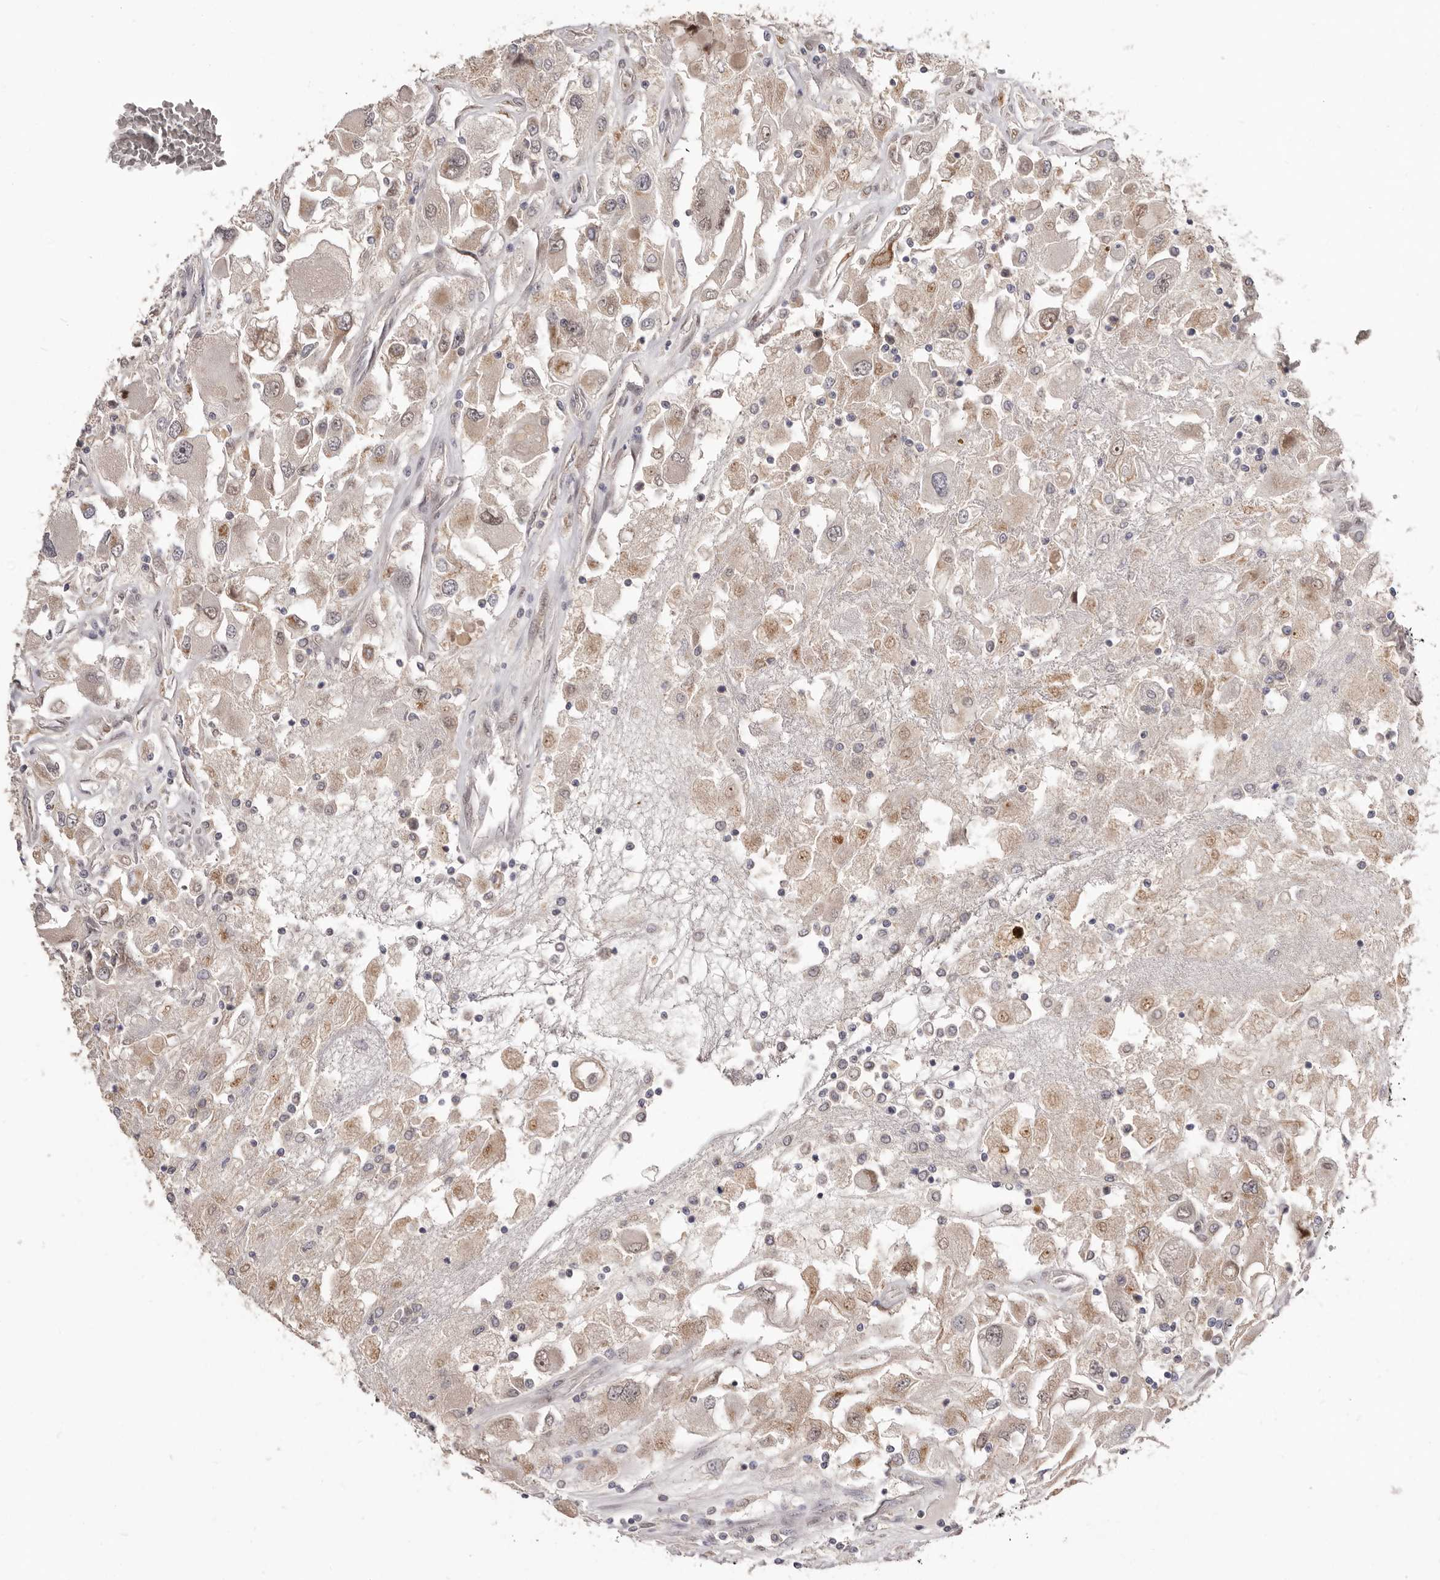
{"staining": {"intensity": "moderate", "quantity": "25%-75%", "location": "cytoplasmic/membranous"}, "tissue": "renal cancer", "cell_type": "Tumor cells", "image_type": "cancer", "snomed": [{"axis": "morphology", "description": "Adenocarcinoma, NOS"}, {"axis": "topography", "description": "Kidney"}], "caption": "Brown immunohistochemical staining in human adenocarcinoma (renal) displays moderate cytoplasmic/membranous positivity in about 25%-75% of tumor cells. (DAB IHC, brown staining for protein, blue staining for nuclei).", "gene": "BRCA2", "patient": {"sex": "female", "age": 52}}